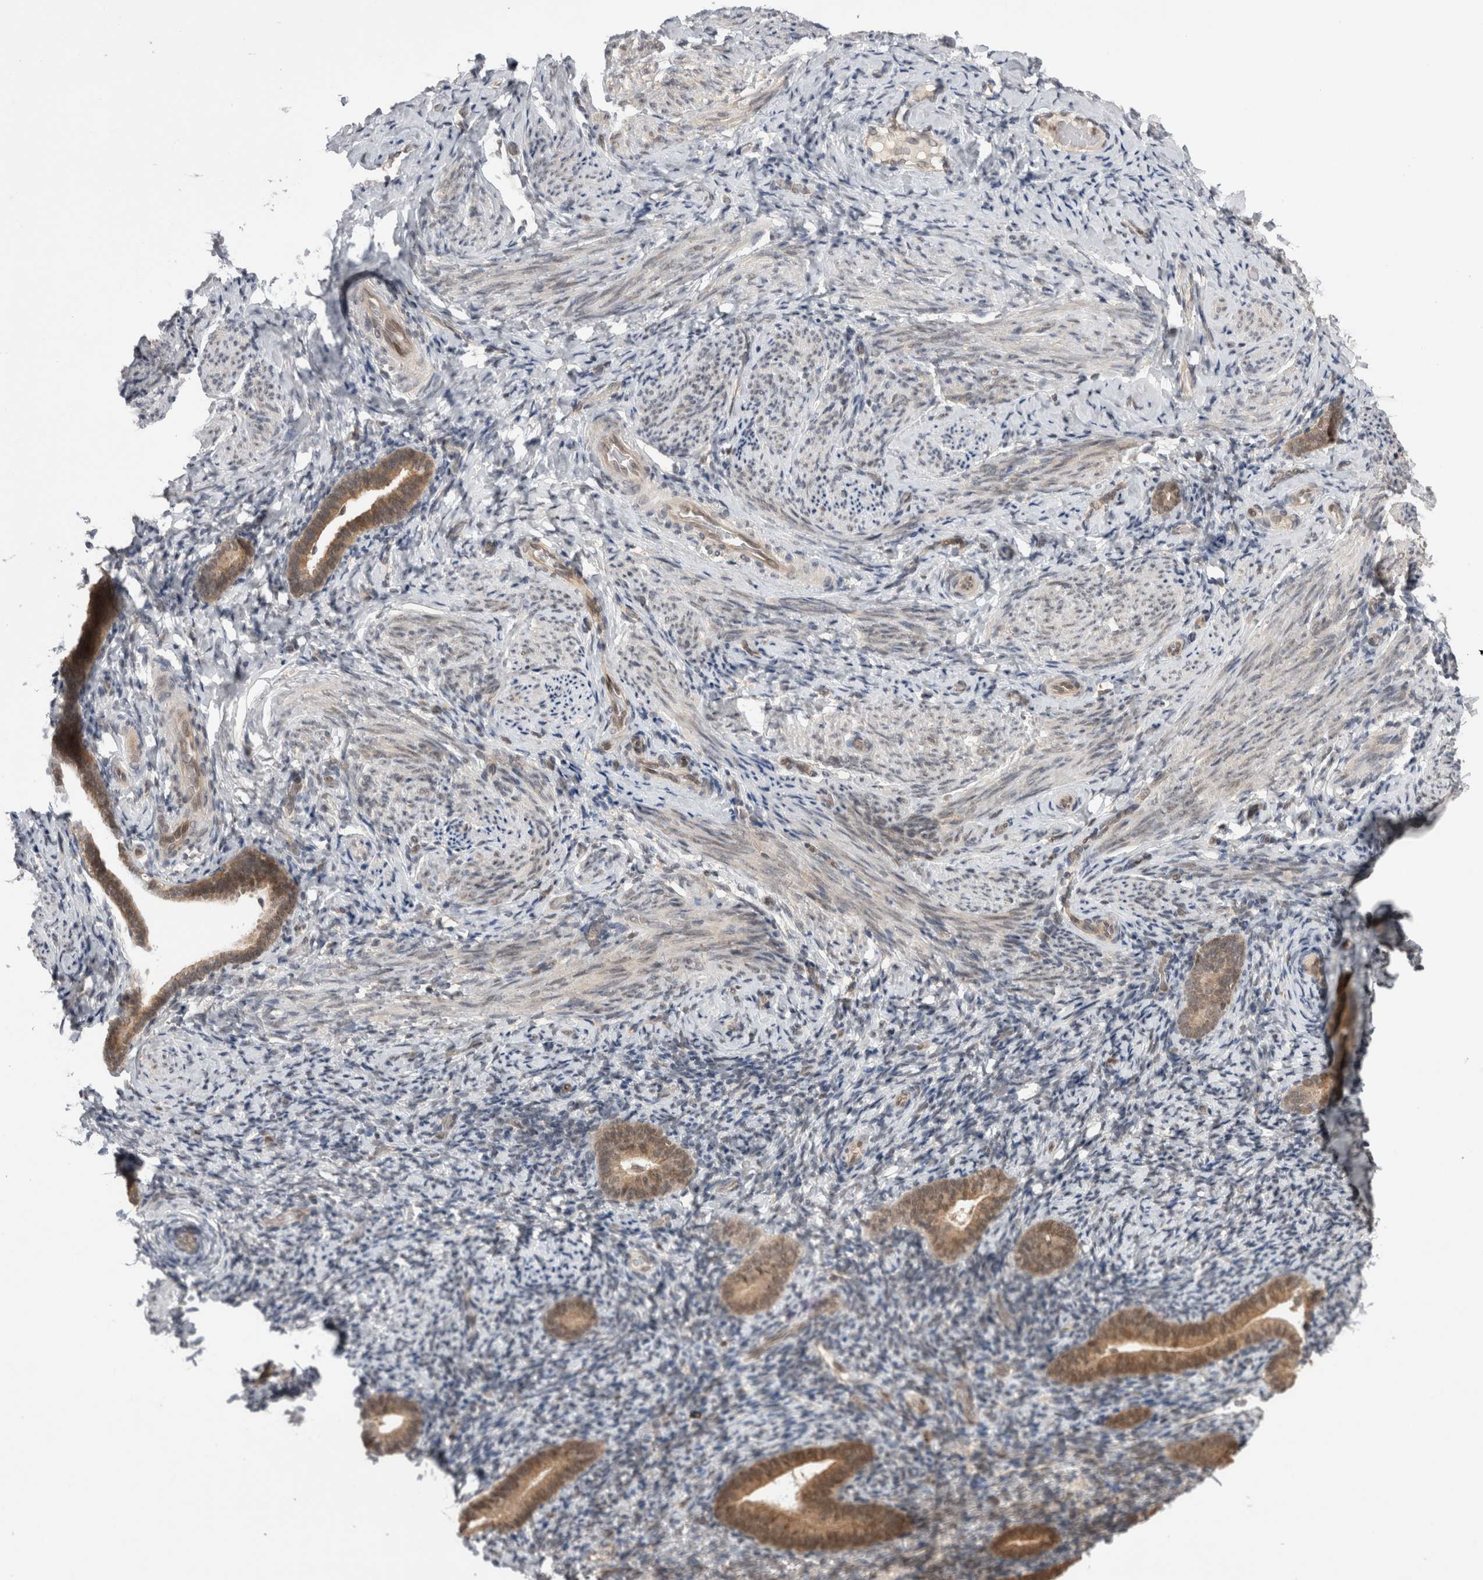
{"staining": {"intensity": "negative", "quantity": "none", "location": "none"}, "tissue": "endometrium", "cell_type": "Cells in endometrial stroma", "image_type": "normal", "snomed": [{"axis": "morphology", "description": "Normal tissue, NOS"}, {"axis": "topography", "description": "Endometrium"}], "caption": "This is a micrograph of IHC staining of normal endometrium, which shows no positivity in cells in endometrial stroma. (DAB (3,3'-diaminobenzidine) immunohistochemistry with hematoxylin counter stain).", "gene": "ZNF341", "patient": {"sex": "female", "age": 51}}